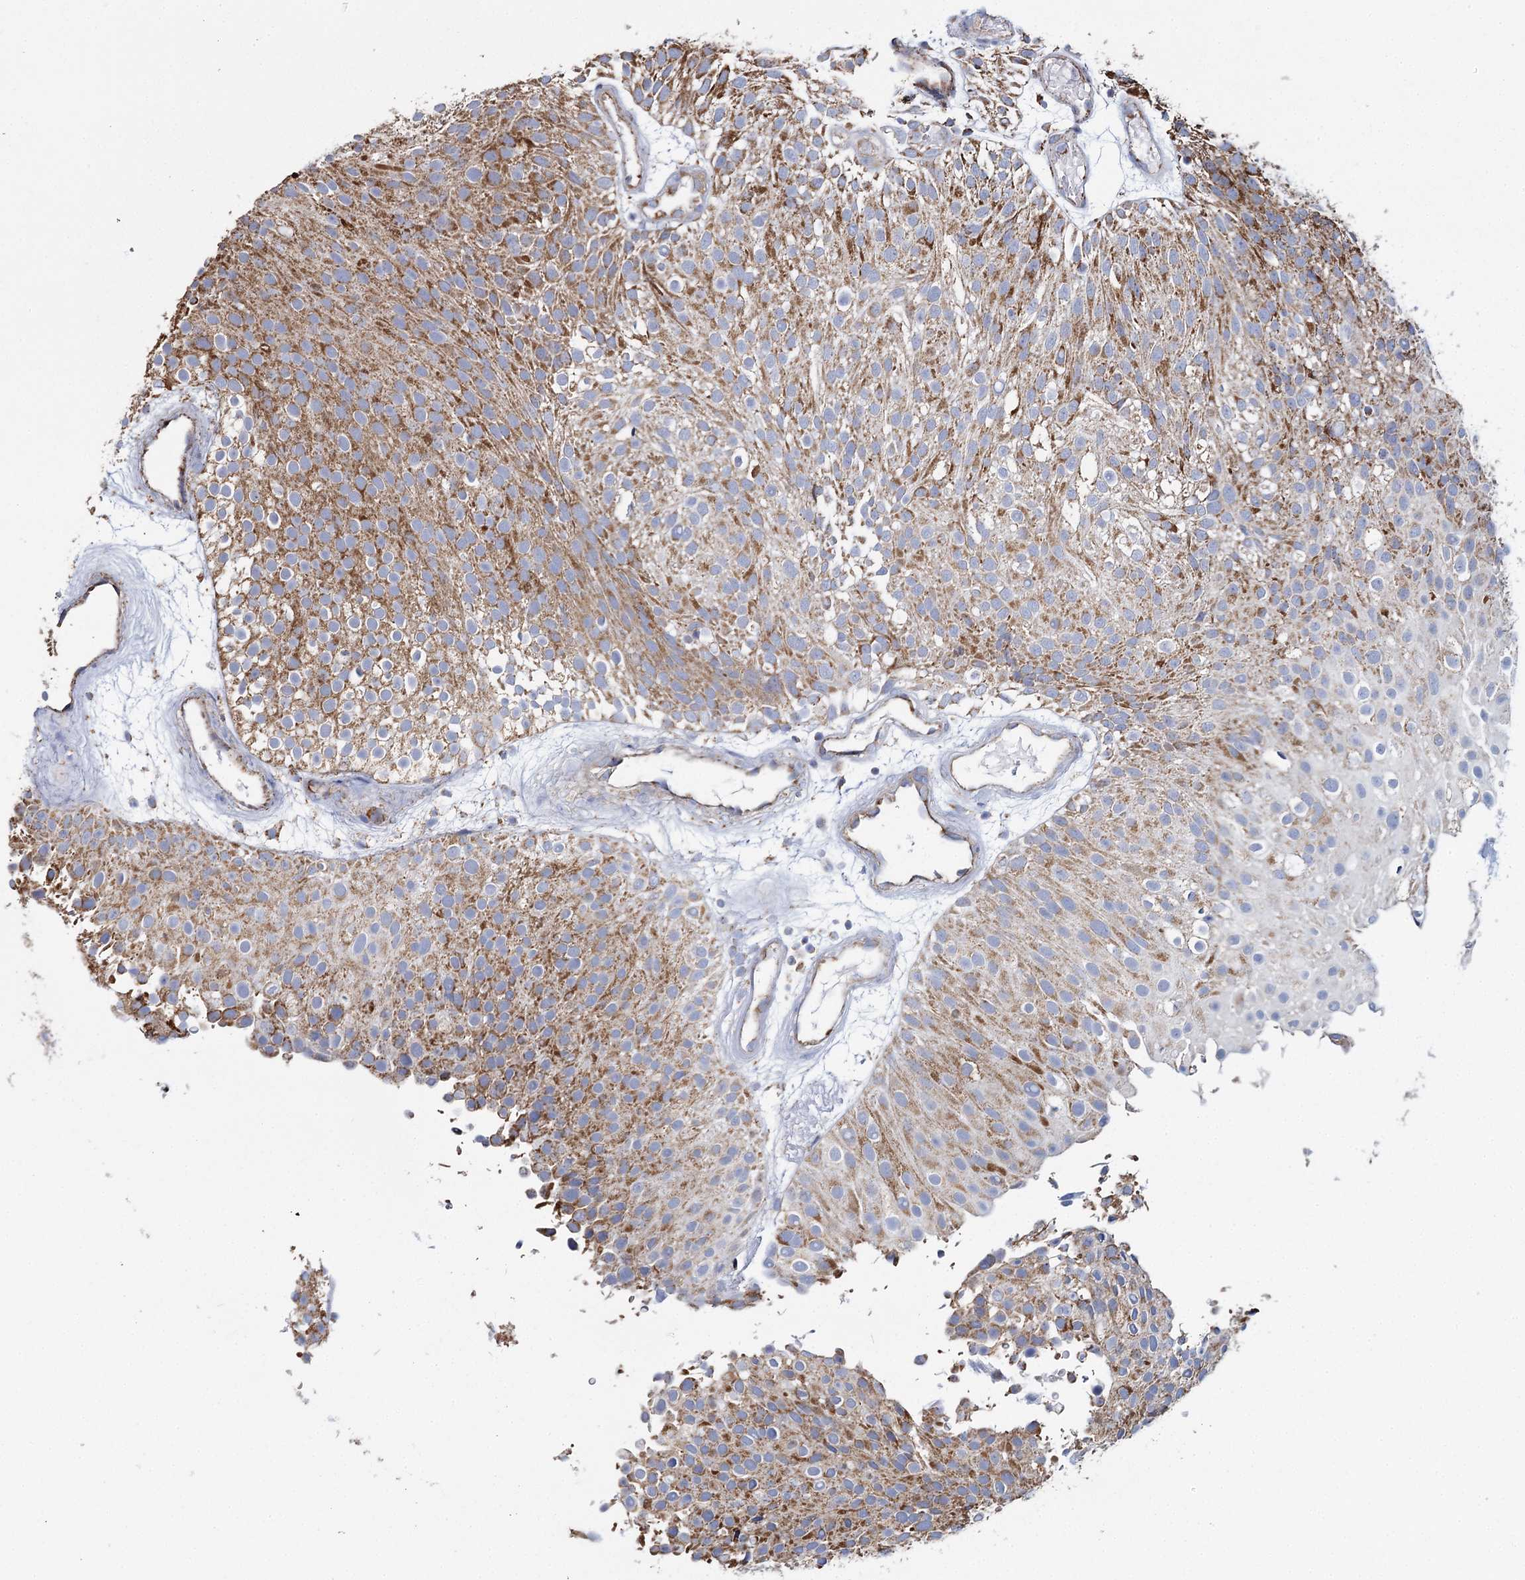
{"staining": {"intensity": "moderate", "quantity": ">75%", "location": "cytoplasmic/membranous"}, "tissue": "urothelial cancer", "cell_type": "Tumor cells", "image_type": "cancer", "snomed": [{"axis": "morphology", "description": "Urothelial carcinoma, Low grade"}, {"axis": "topography", "description": "Urinary bladder"}], "caption": "Brown immunohistochemical staining in human urothelial cancer demonstrates moderate cytoplasmic/membranous expression in about >75% of tumor cells. The staining was performed using DAB, with brown indicating positive protein expression. Nuclei are stained blue with hematoxylin.", "gene": "MRPL44", "patient": {"sex": "male", "age": 78}}